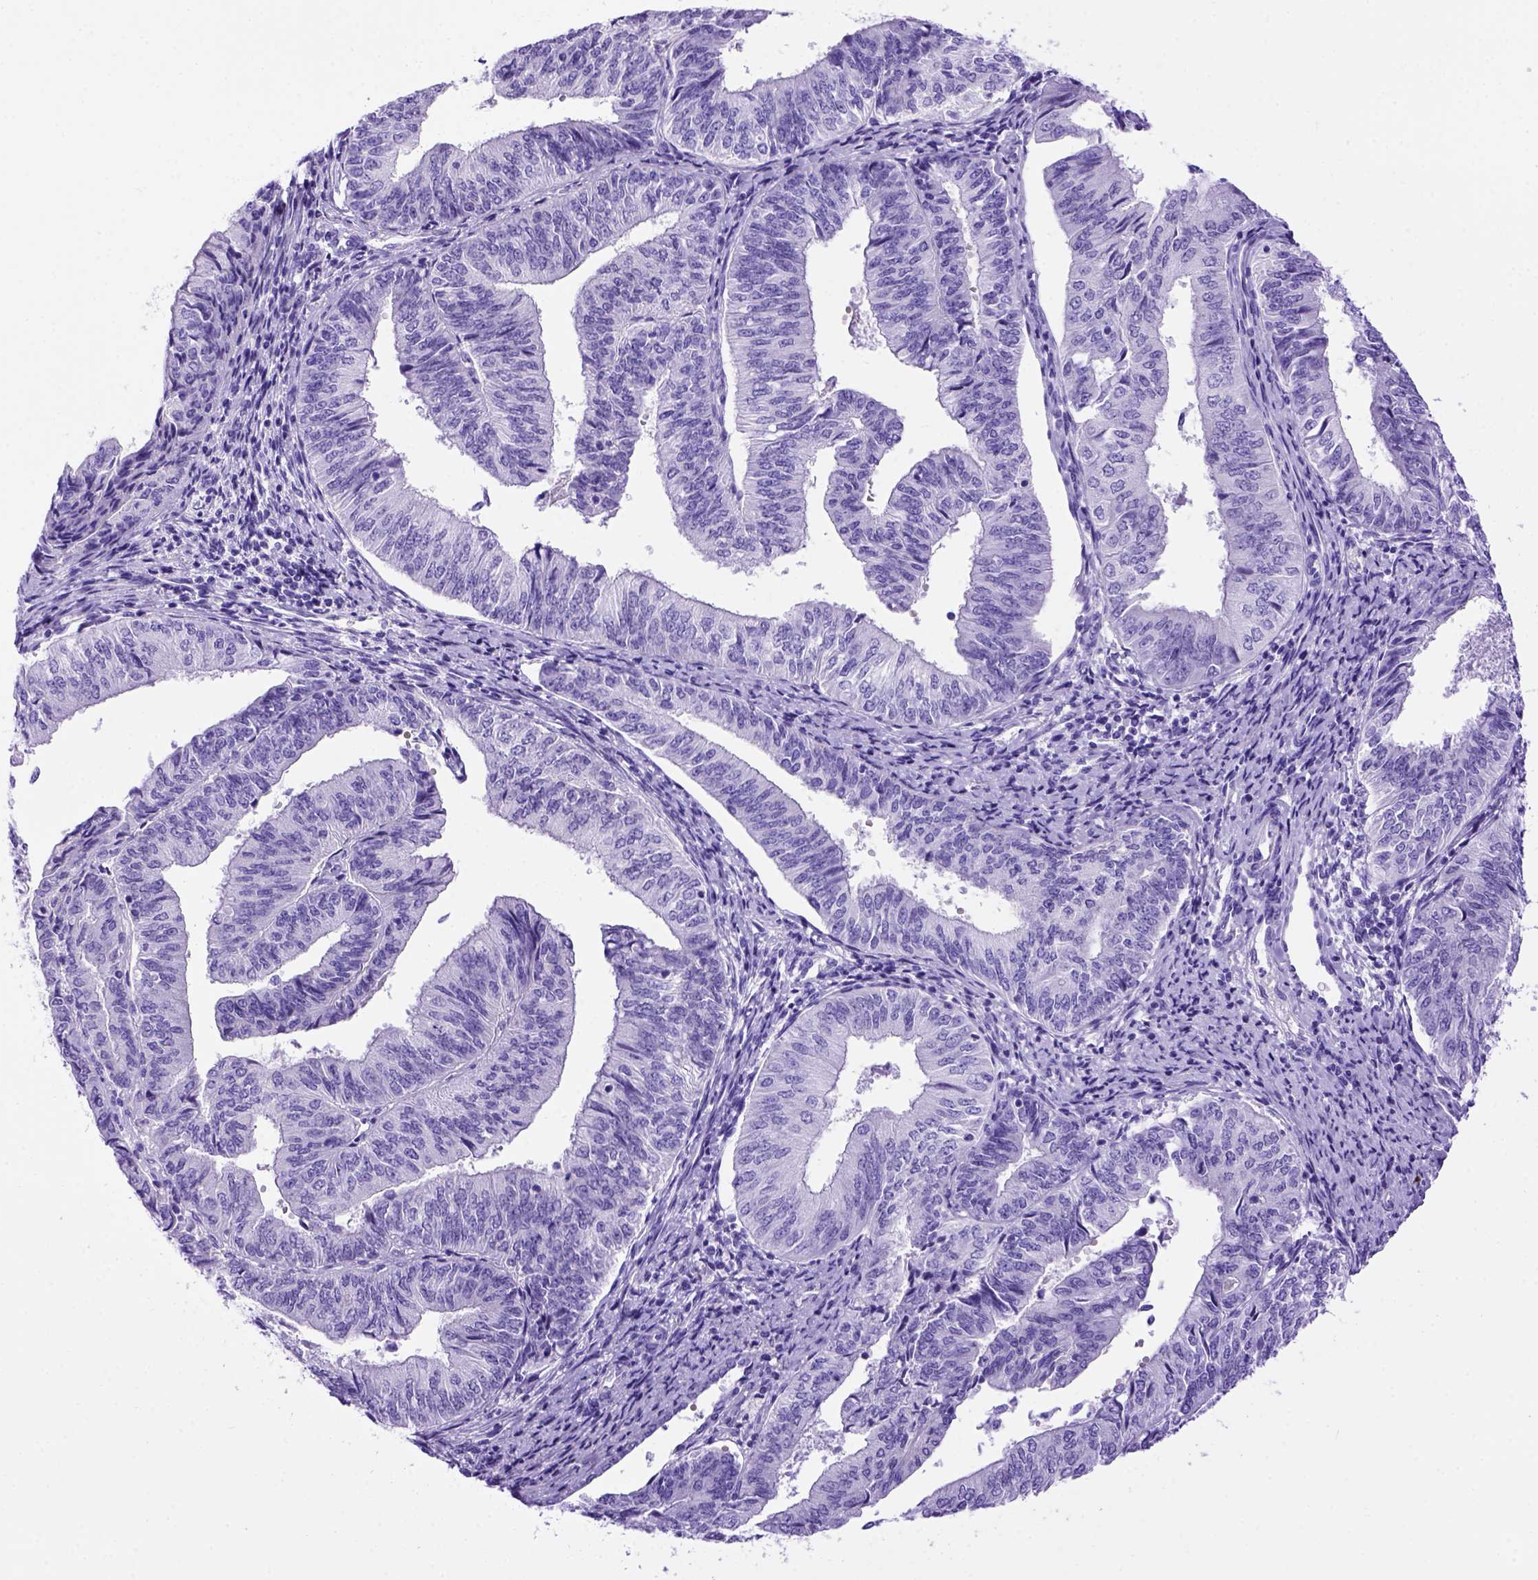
{"staining": {"intensity": "negative", "quantity": "none", "location": "none"}, "tissue": "endometrial cancer", "cell_type": "Tumor cells", "image_type": "cancer", "snomed": [{"axis": "morphology", "description": "Adenocarcinoma, NOS"}, {"axis": "topography", "description": "Endometrium"}], "caption": "High power microscopy image of an IHC photomicrograph of adenocarcinoma (endometrial), revealing no significant staining in tumor cells.", "gene": "MEOX2", "patient": {"sex": "female", "age": 58}}